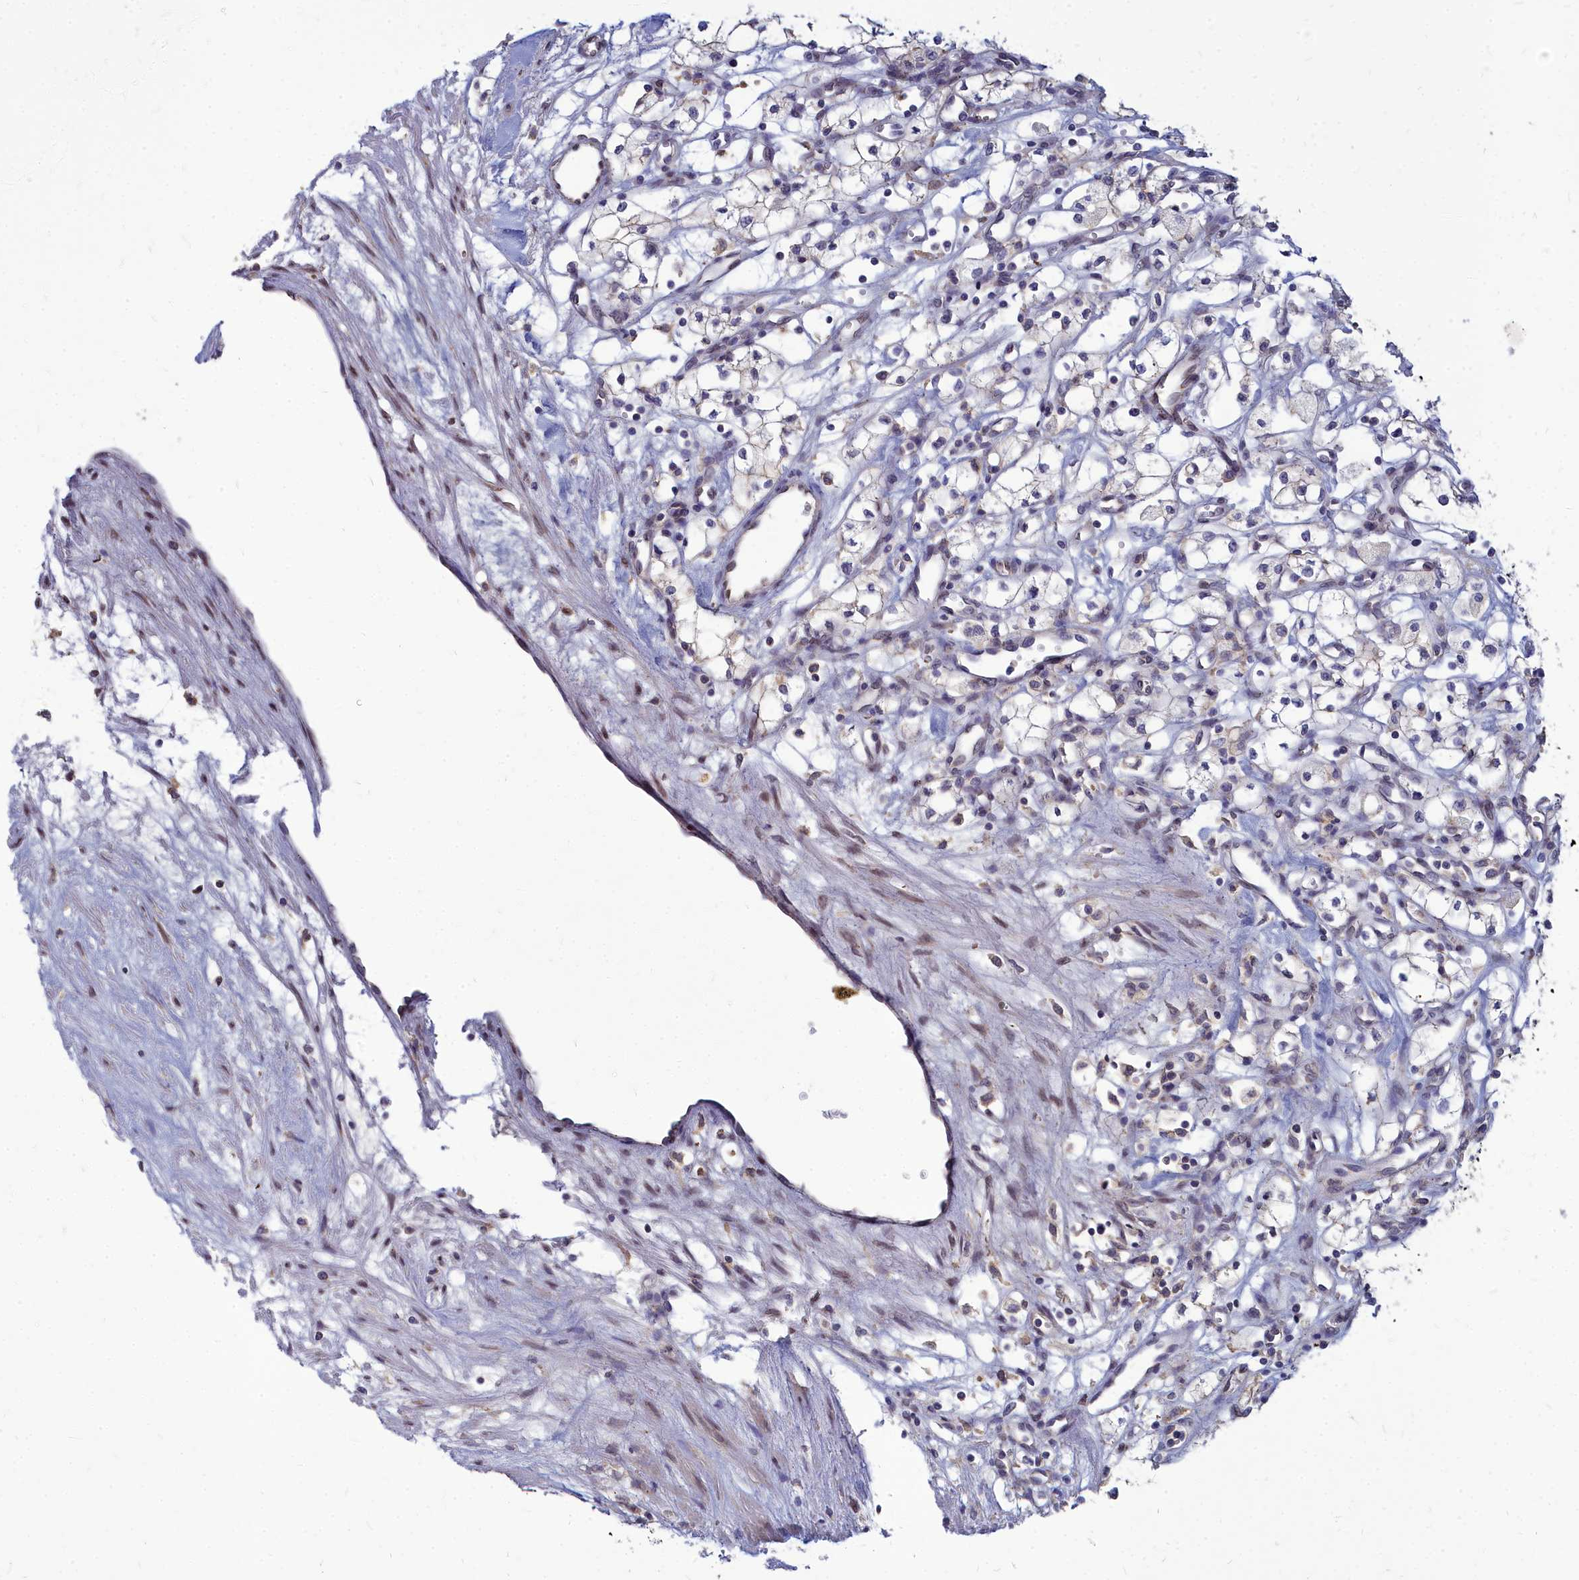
{"staining": {"intensity": "negative", "quantity": "none", "location": "none"}, "tissue": "renal cancer", "cell_type": "Tumor cells", "image_type": "cancer", "snomed": [{"axis": "morphology", "description": "Adenocarcinoma, NOS"}, {"axis": "topography", "description": "Kidney"}], "caption": "A micrograph of renal adenocarcinoma stained for a protein reveals no brown staining in tumor cells. The staining was performed using DAB (3,3'-diaminobenzidine) to visualize the protein expression in brown, while the nuclei were stained in blue with hematoxylin (Magnification: 20x).", "gene": "NOXA1", "patient": {"sex": "male", "age": 59}}